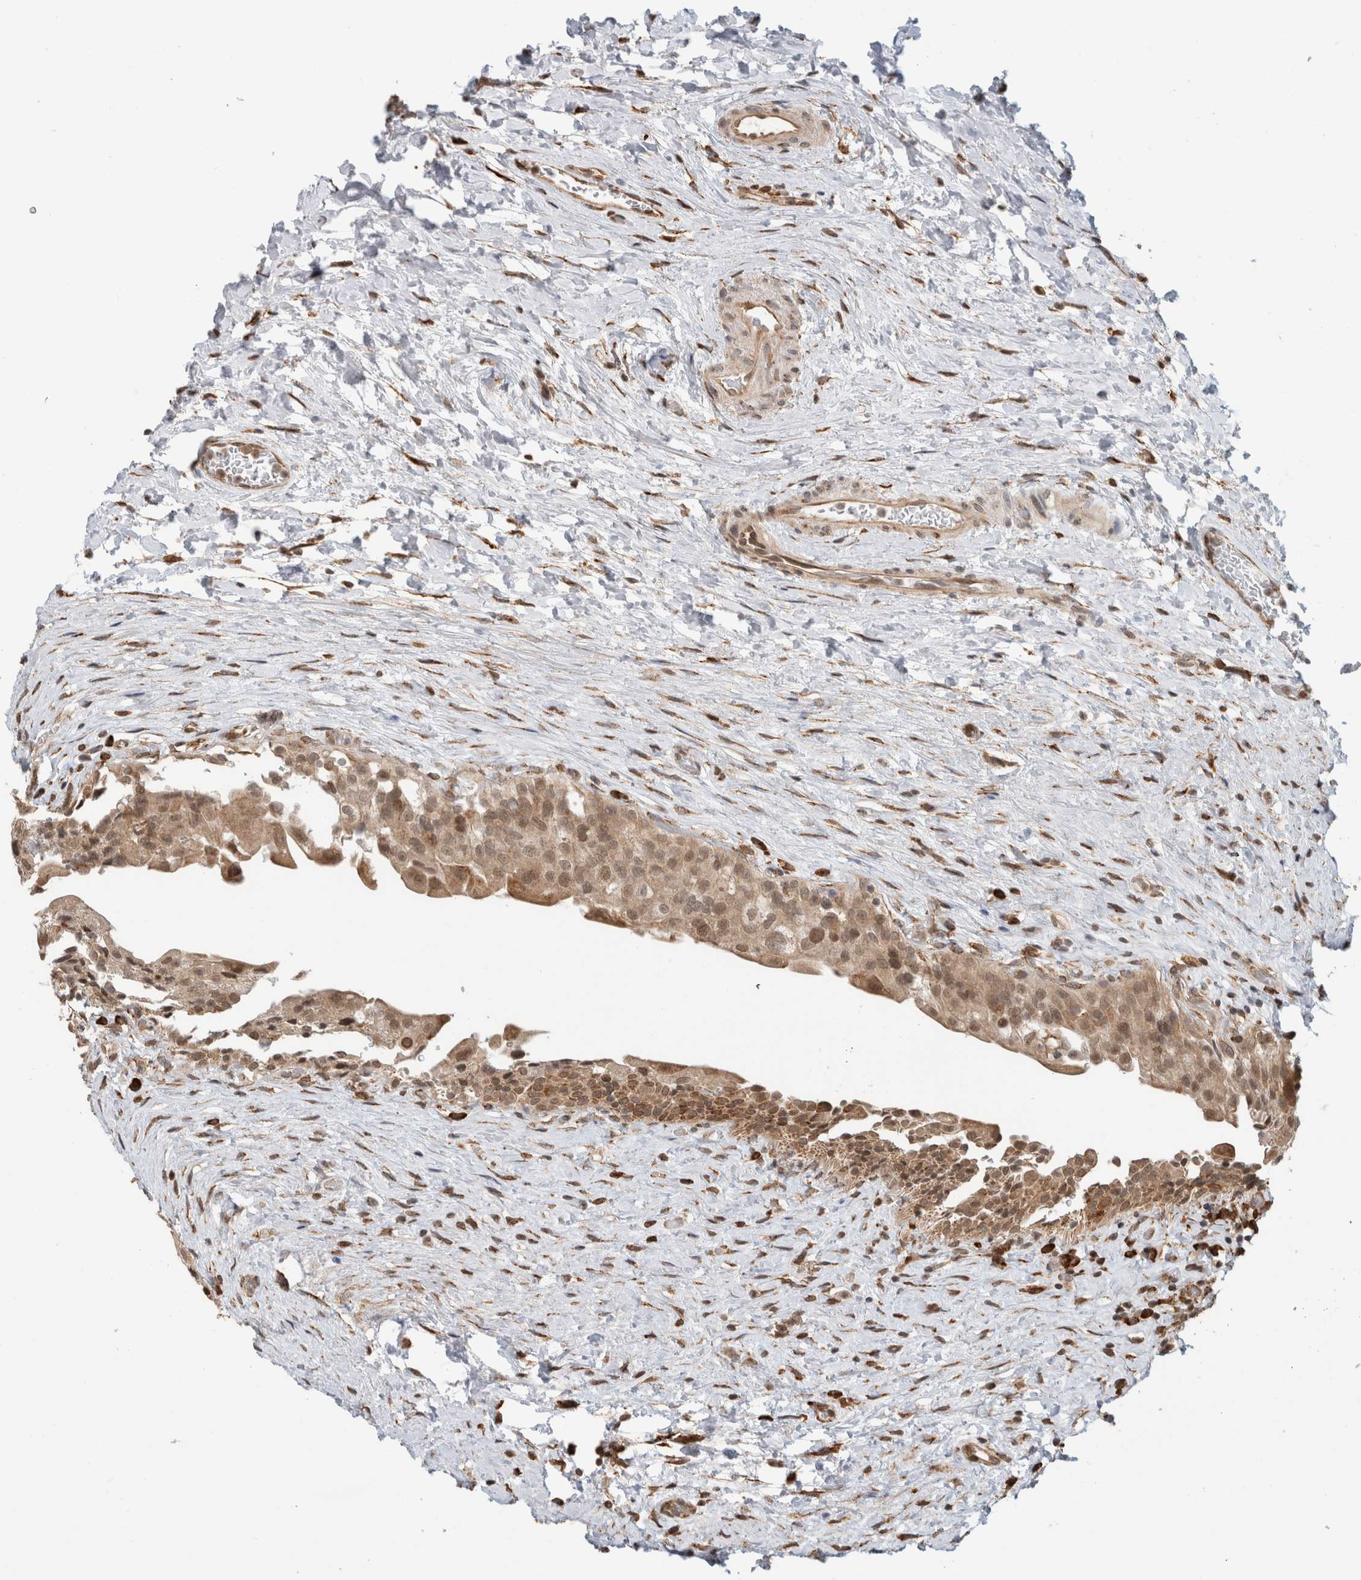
{"staining": {"intensity": "moderate", "quantity": ">75%", "location": "cytoplasmic/membranous,nuclear"}, "tissue": "urinary bladder", "cell_type": "Urothelial cells", "image_type": "normal", "snomed": [{"axis": "morphology", "description": "Normal tissue, NOS"}, {"axis": "topography", "description": "Urinary bladder"}], "caption": "Approximately >75% of urothelial cells in benign urinary bladder demonstrate moderate cytoplasmic/membranous,nuclear protein expression as visualized by brown immunohistochemical staining.", "gene": "MS4A7", "patient": {"sex": "male", "age": 74}}